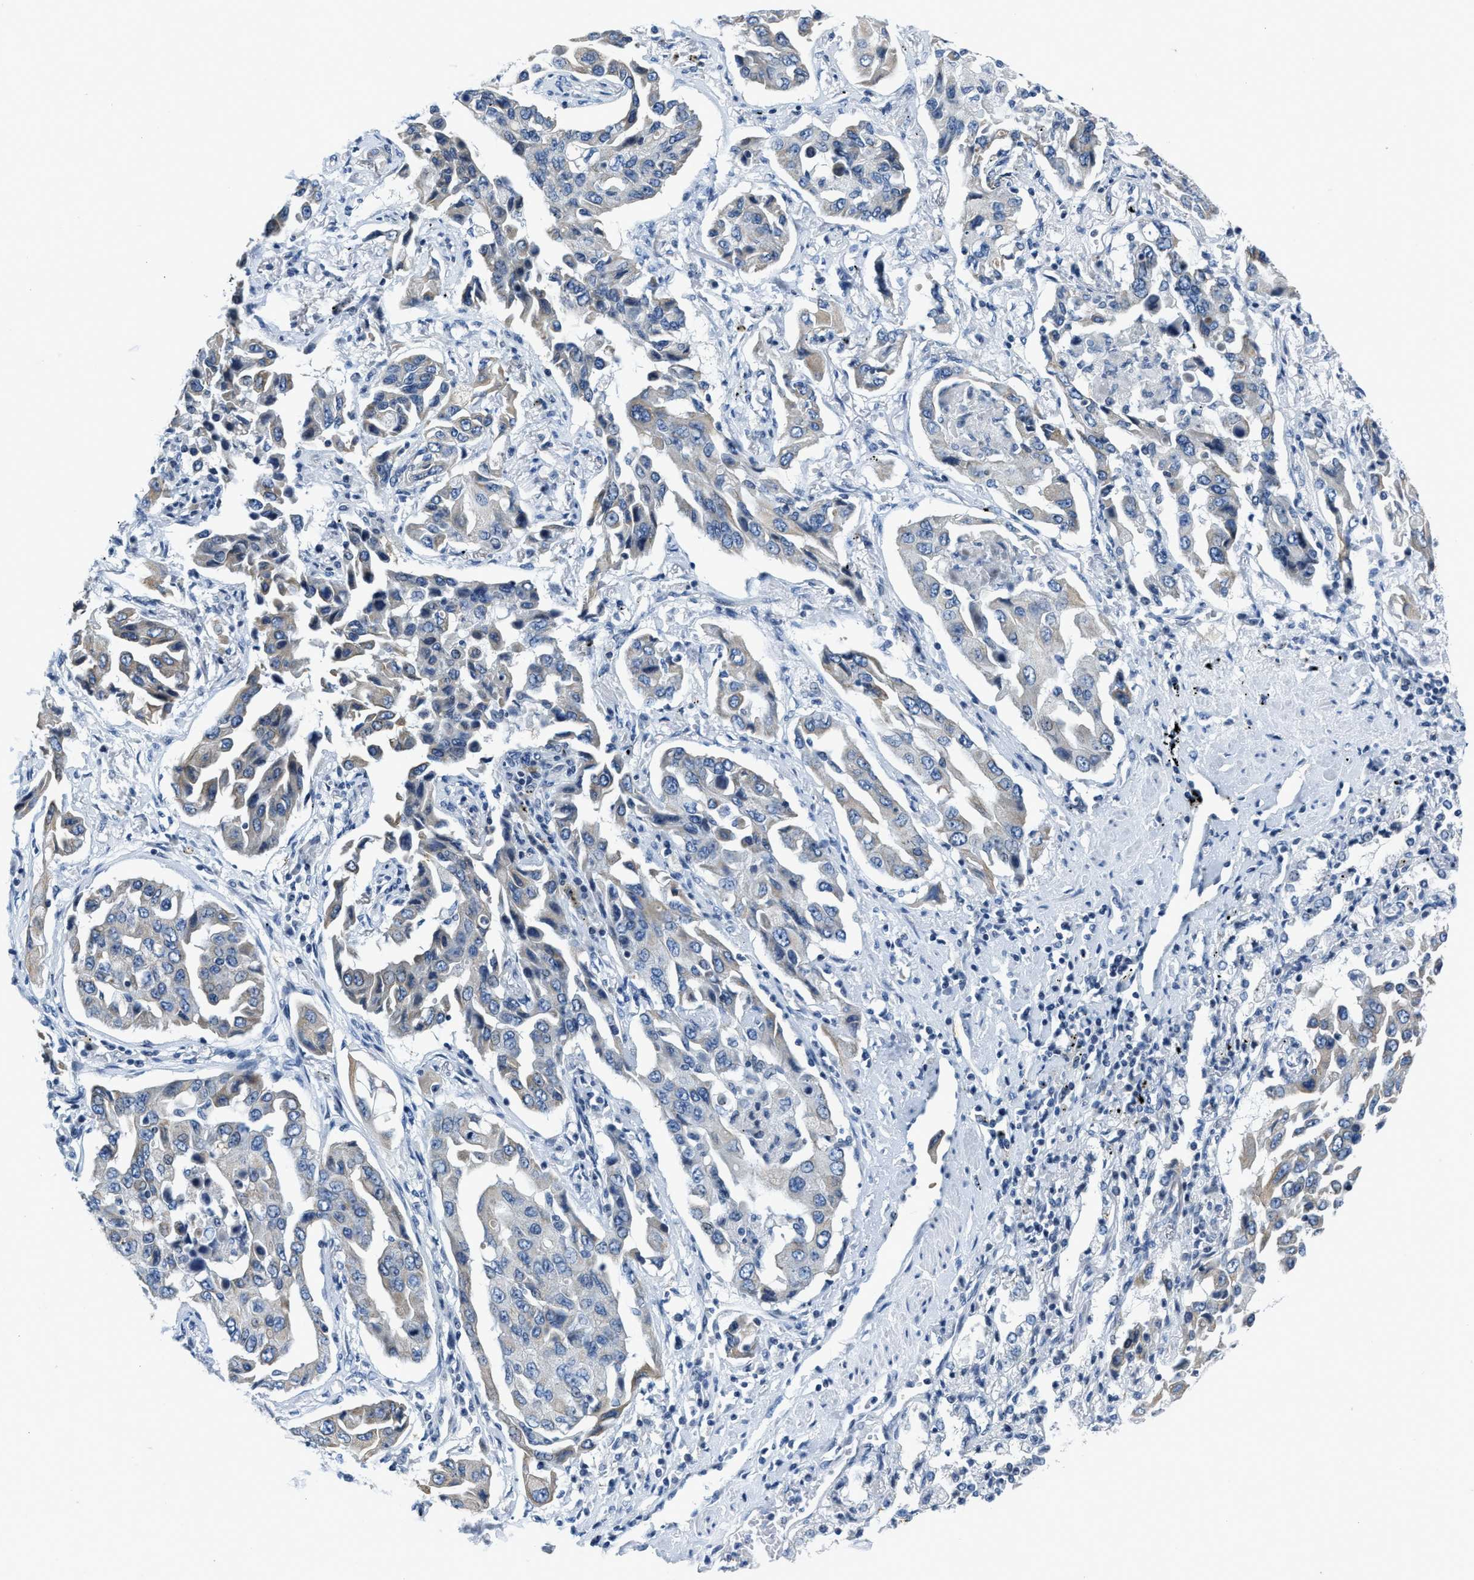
{"staining": {"intensity": "negative", "quantity": "none", "location": "none"}, "tissue": "lung cancer", "cell_type": "Tumor cells", "image_type": "cancer", "snomed": [{"axis": "morphology", "description": "Adenocarcinoma, NOS"}, {"axis": "topography", "description": "Lung"}], "caption": "High magnification brightfield microscopy of lung adenocarcinoma stained with DAB (brown) and counterstained with hematoxylin (blue): tumor cells show no significant expression.", "gene": "ASZ1", "patient": {"sex": "female", "age": 65}}